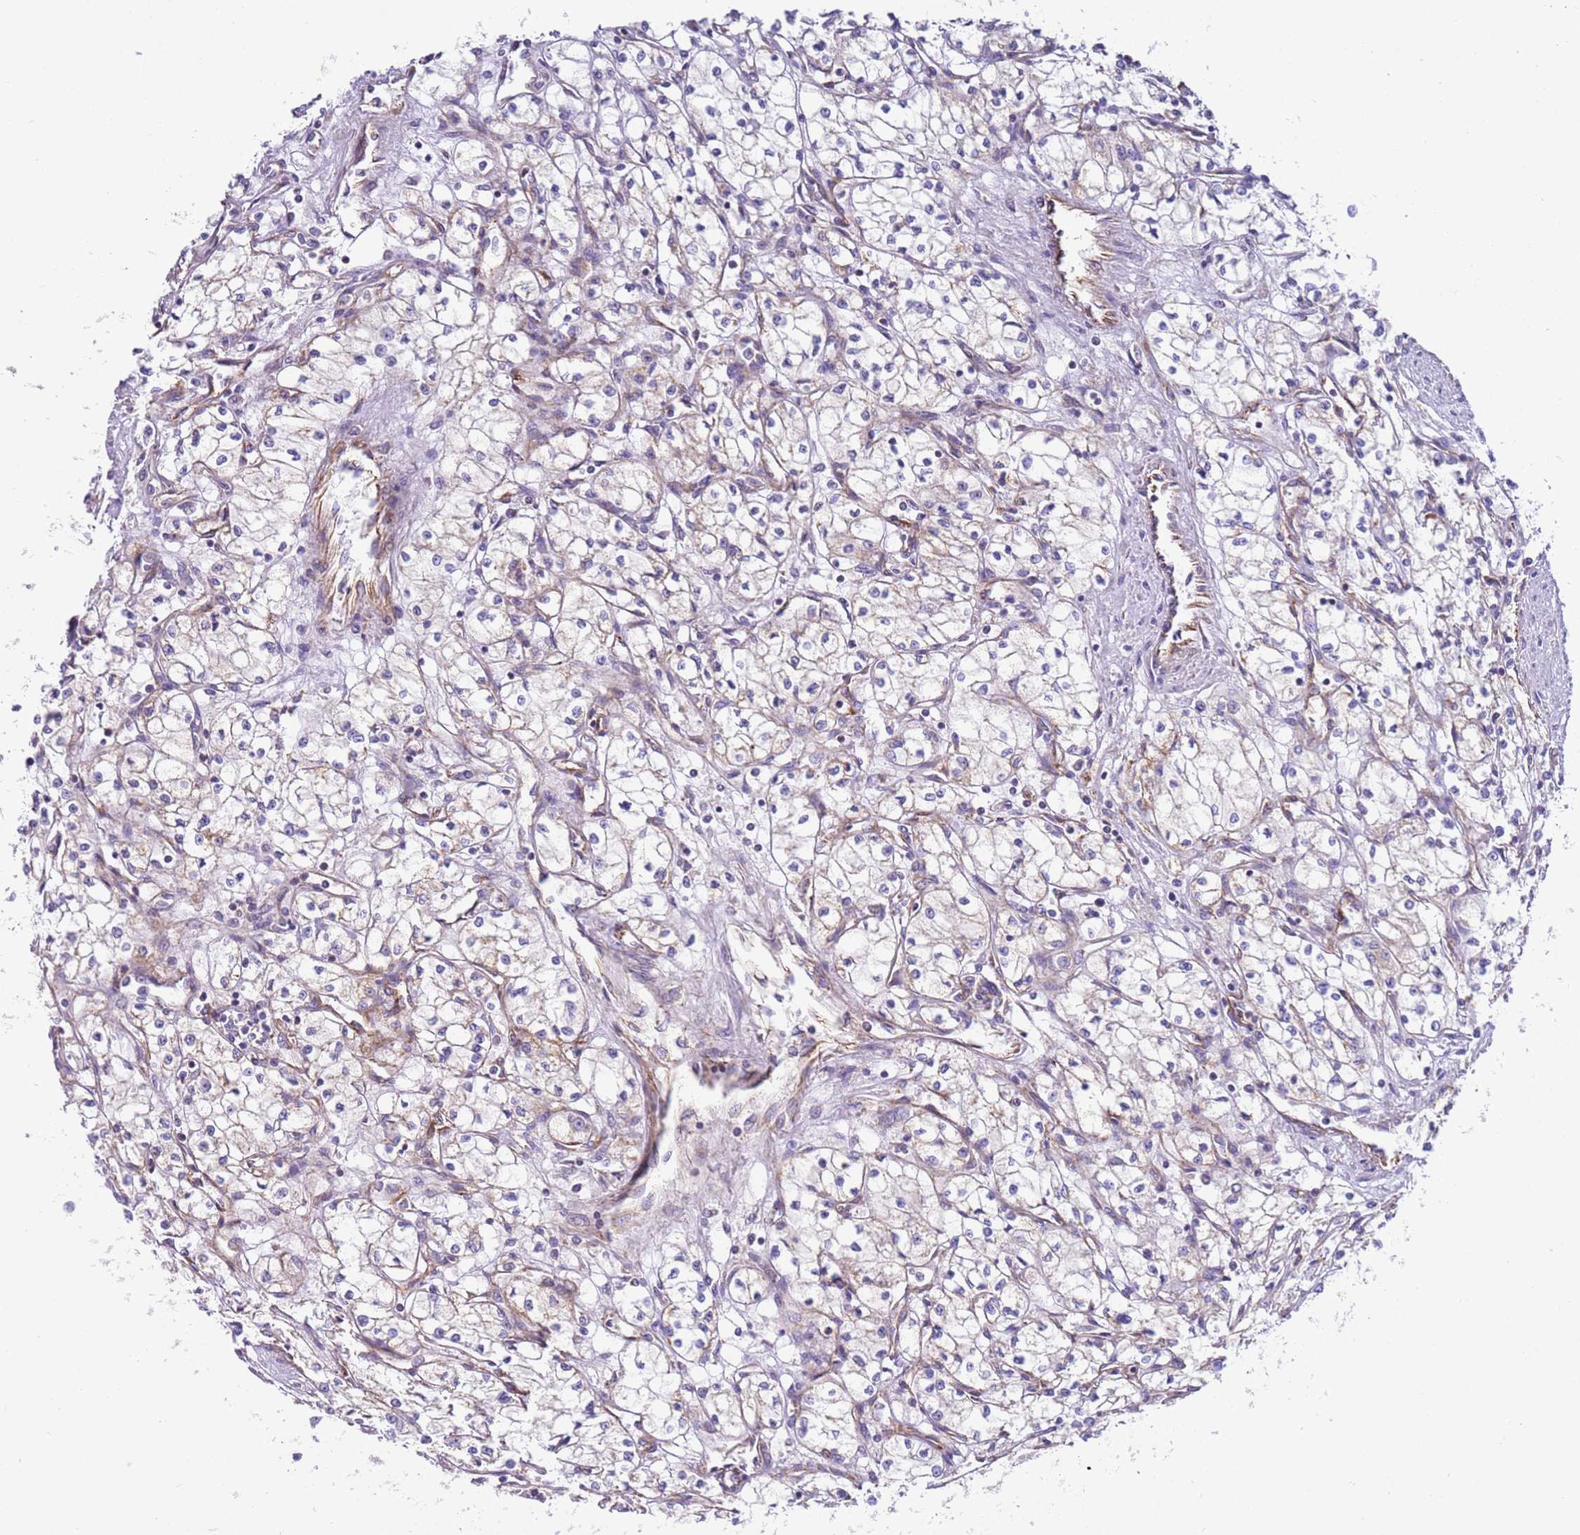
{"staining": {"intensity": "negative", "quantity": "none", "location": "none"}, "tissue": "renal cancer", "cell_type": "Tumor cells", "image_type": "cancer", "snomed": [{"axis": "morphology", "description": "Adenocarcinoma, NOS"}, {"axis": "topography", "description": "Kidney"}], "caption": "IHC image of human renal cancer (adenocarcinoma) stained for a protein (brown), which reveals no expression in tumor cells.", "gene": "MRPL20", "patient": {"sex": "male", "age": 59}}